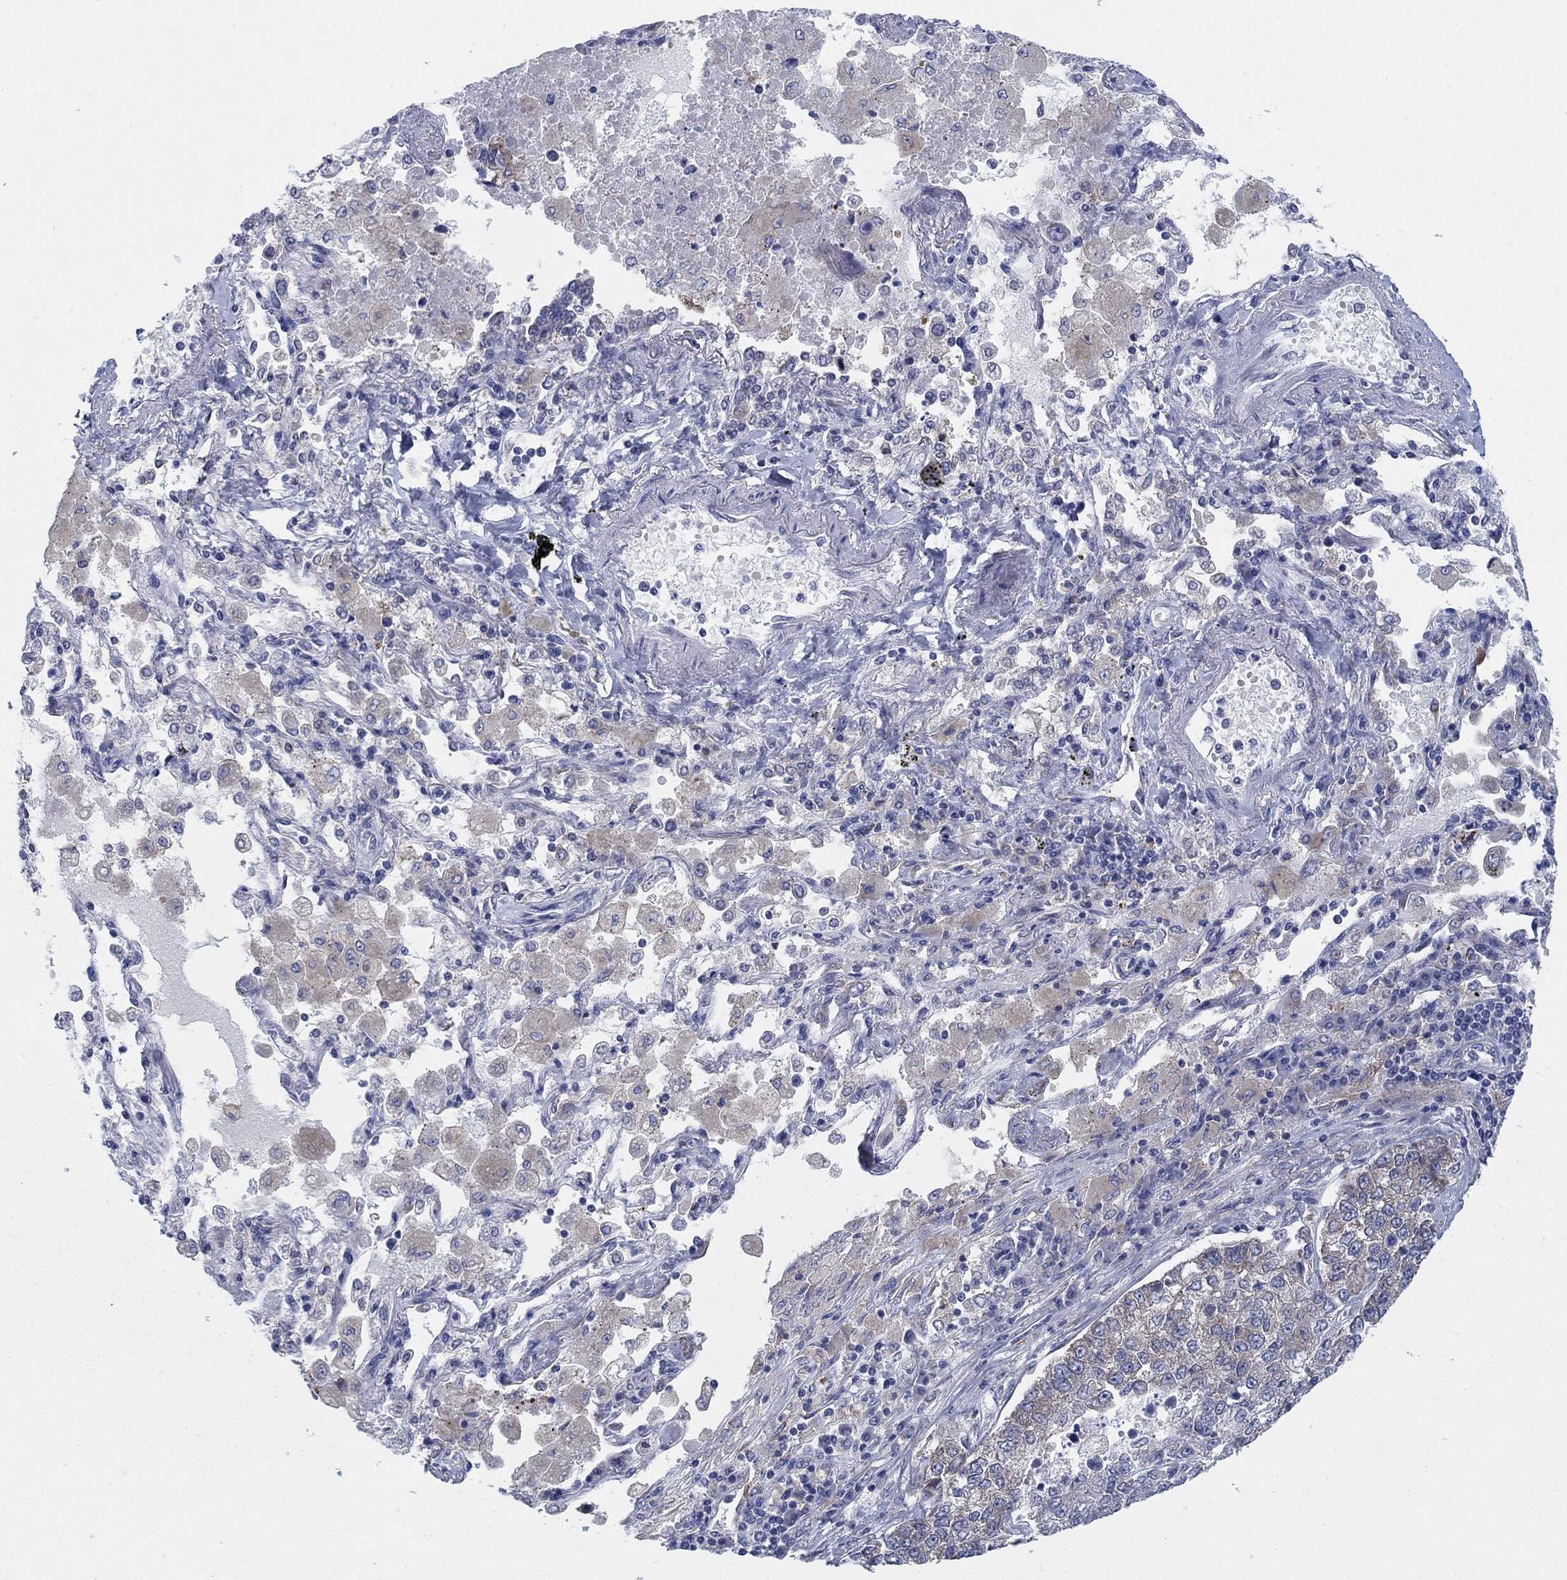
{"staining": {"intensity": "moderate", "quantity": "<25%", "location": "cytoplasmic/membranous"}, "tissue": "lung cancer", "cell_type": "Tumor cells", "image_type": "cancer", "snomed": [{"axis": "morphology", "description": "Adenocarcinoma, NOS"}, {"axis": "topography", "description": "Lung"}], "caption": "Immunohistochemical staining of human lung adenocarcinoma exhibits low levels of moderate cytoplasmic/membranous protein expression in approximately <25% of tumor cells. The staining was performed using DAB (3,3'-diaminobenzidine) to visualize the protein expression in brown, while the nuclei were stained in blue with hematoxylin (Magnification: 20x).", "gene": "TMEM59", "patient": {"sex": "male", "age": 49}}